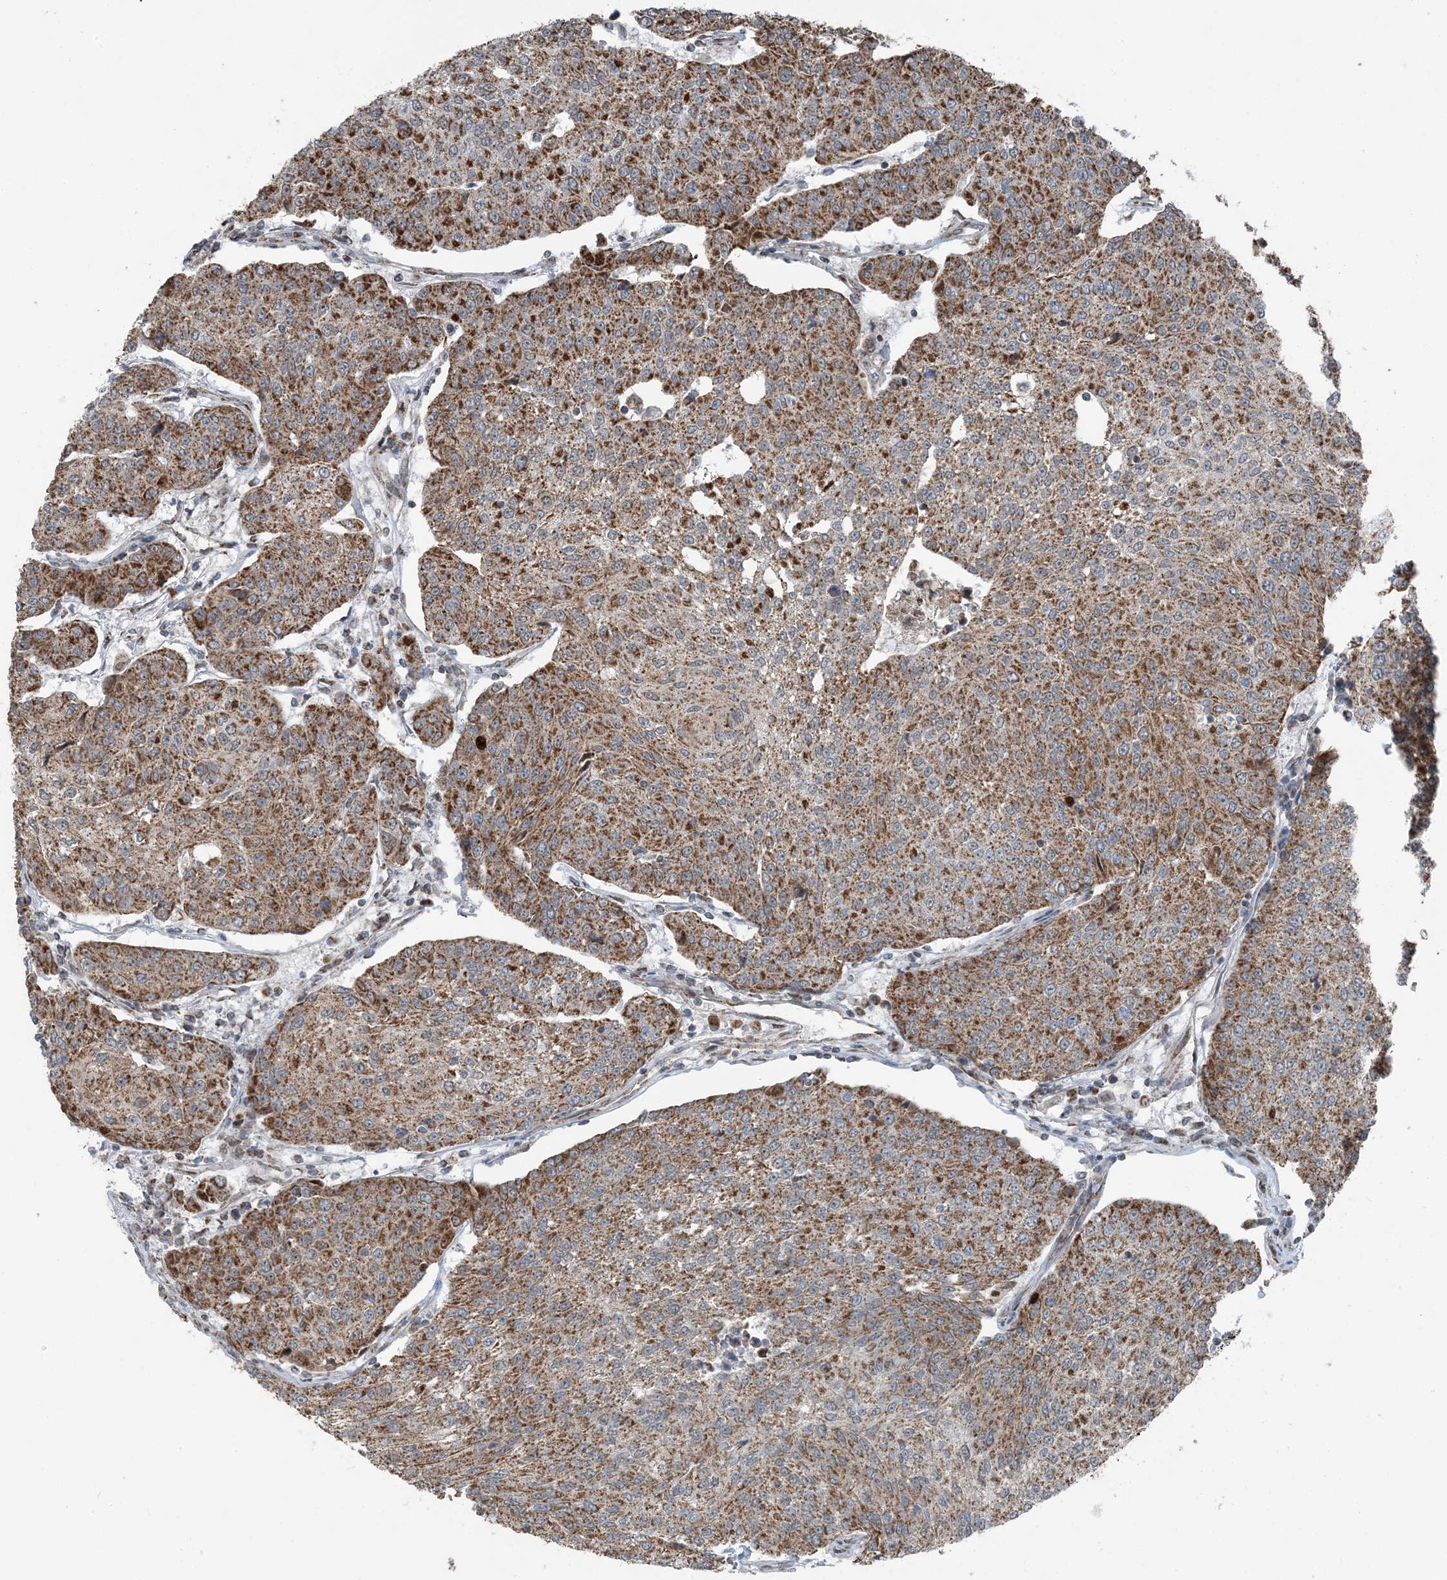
{"staining": {"intensity": "moderate", "quantity": ">75%", "location": "cytoplasmic/membranous"}, "tissue": "urothelial cancer", "cell_type": "Tumor cells", "image_type": "cancer", "snomed": [{"axis": "morphology", "description": "Urothelial carcinoma, High grade"}, {"axis": "topography", "description": "Urinary bladder"}], "caption": "Protein staining demonstrates moderate cytoplasmic/membranous staining in about >75% of tumor cells in urothelial carcinoma (high-grade).", "gene": "PILRB", "patient": {"sex": "female", "age": 85}}